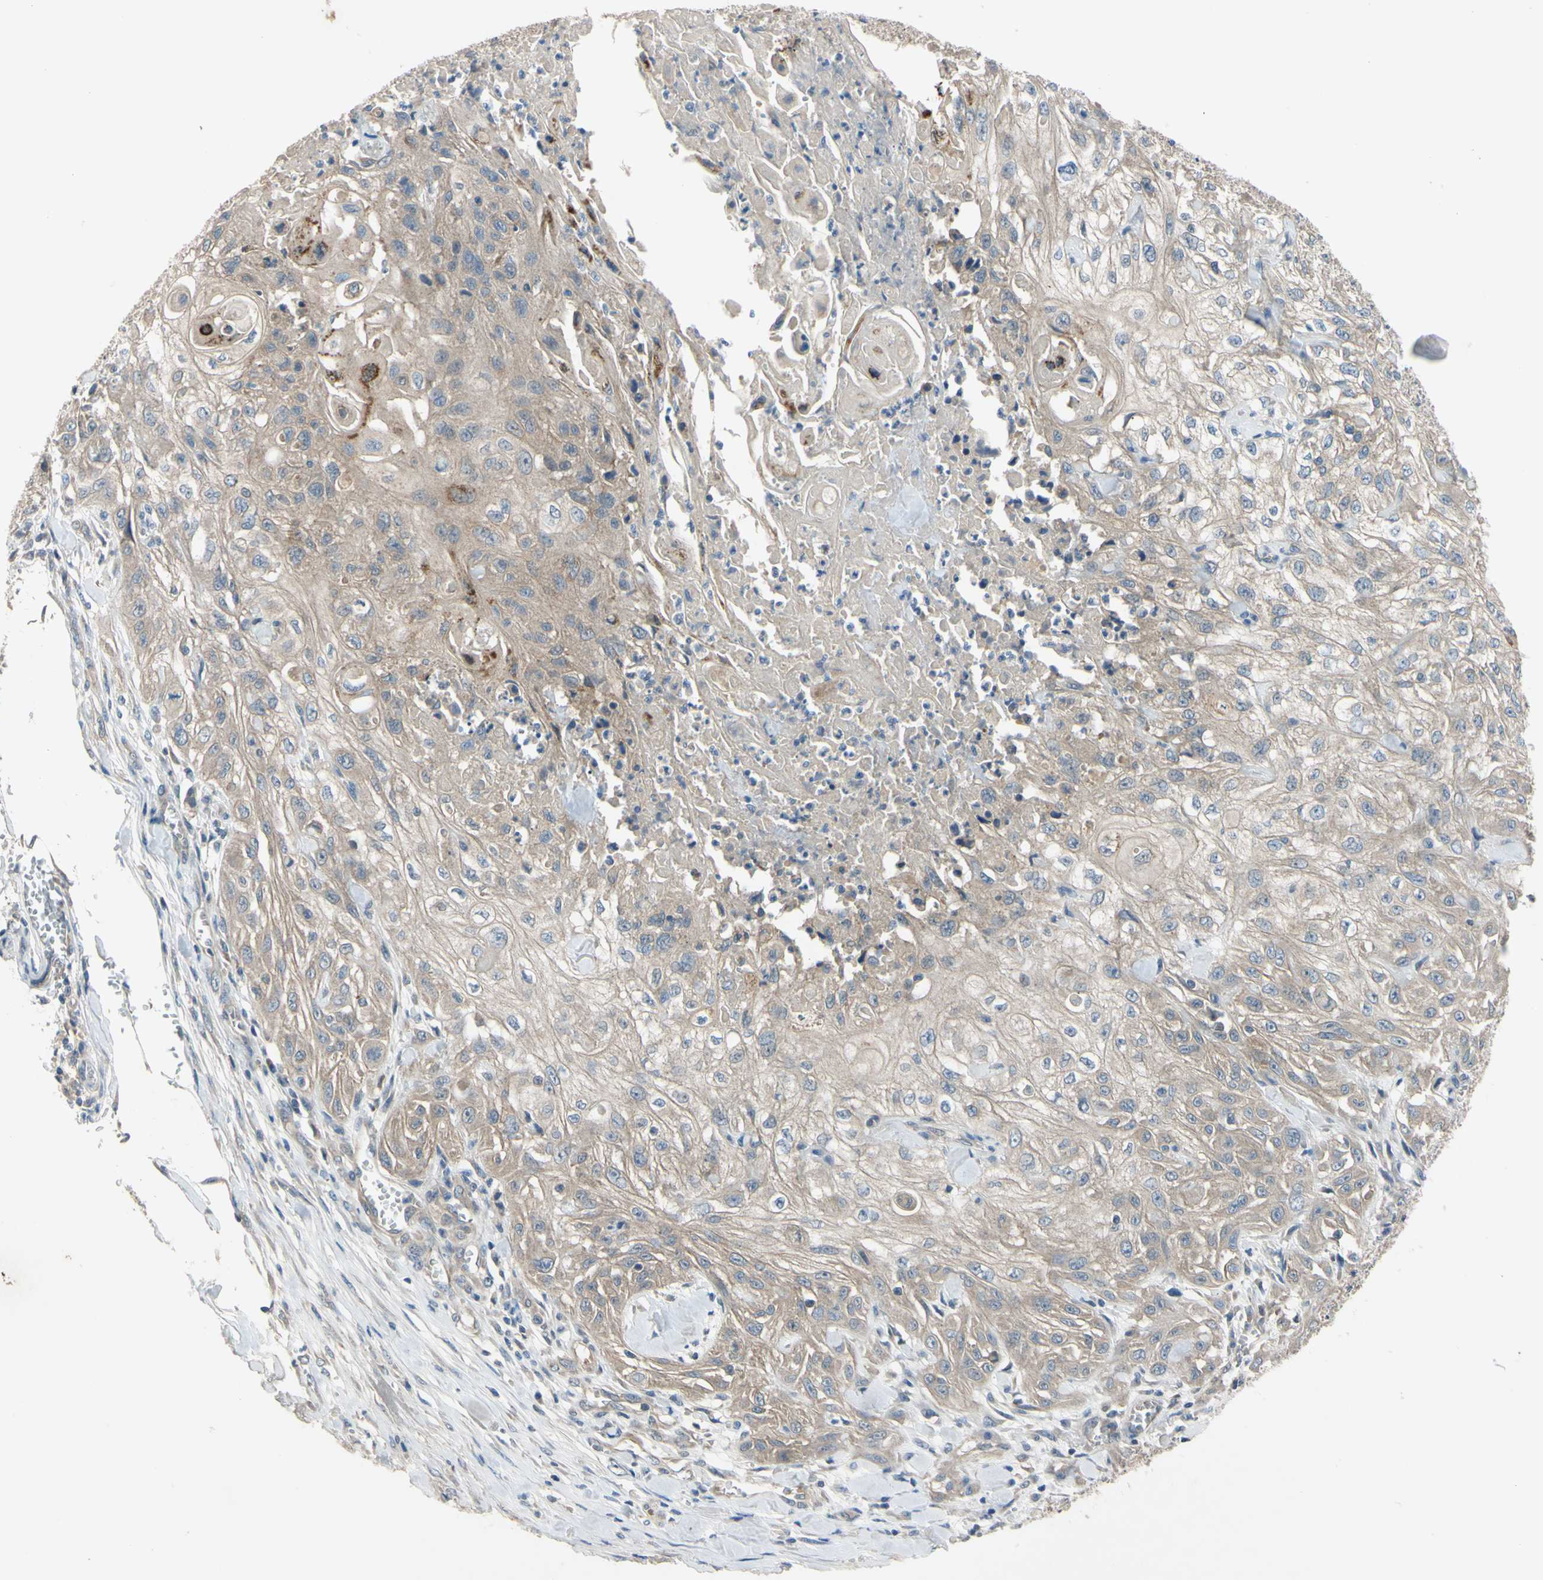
{"staining": {"intensity": "moderate", "quantity": ">75%", "location": "cytoplasmic/membranous"}, "tissue": "skin cancer", "cell_type": "Tumor cells", "image_type": "cancer", "snomed": [{"axis": "morphology", "description": "Squamous cell carcinoma, NOS"}, {"axis": "morphology", "description": "Squamous cell carcinoma, metastatic, NOS"}, {"axis": "topography", "description": "Skin"}, {"axis": "topography", "description": "Lymph node"}], "caption": "Brown immunohistochemical staining in squamous cell carcinoma (skin) displays moderate cytoplasmic/membranous expression in approximately >75% of tumor cells.", "gene": "HILPDA", "patient": {"sex": "male", "age": 75}}